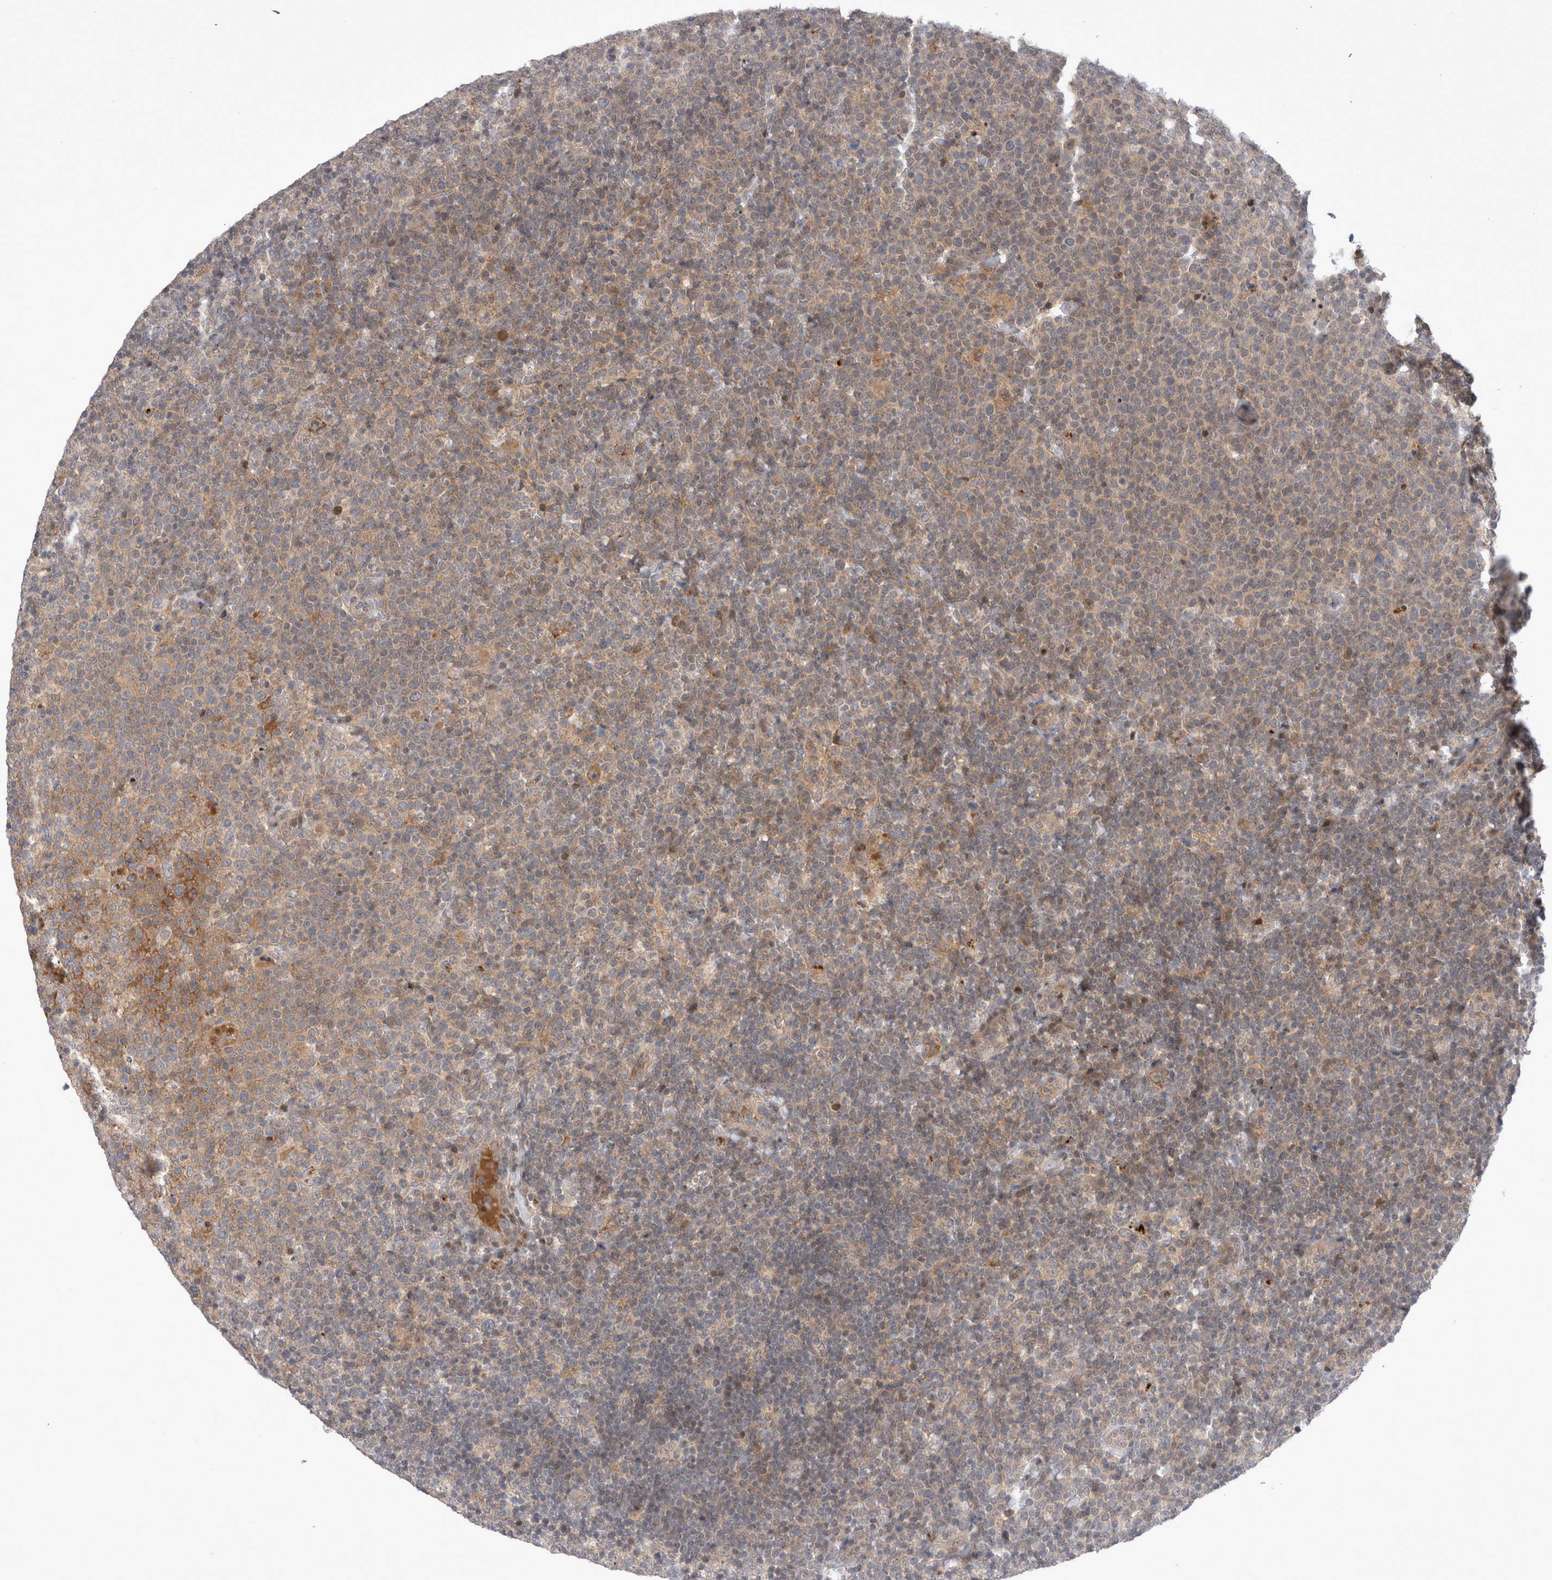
{"staining": {"intensity": "weak", "quantity": ">75%", "location": "cytoplasmic/membranous"}, "tissue": "lymphoma", "cell_type": "Tumor cells", "image_type": "cancer", "snomed": [{"axis": "morphology", "description": "Malignant lymphoma, non-Hodgkin's type, High grade"}, {"axis": "topography", "description": "Lymph node"}], "caption": "High-magnification brightfield microscopy of lymphoma stained with DAB (3,3'-diaminobenzidine) (brown) and counterstained with hematoxylin (blue). tumor cells exhibit weak cytoplasmic/membranous expression is present in approximately>75% of cells.", "gene": "PLEKHM1", "patient": {"sex": "male", "age": 61}}